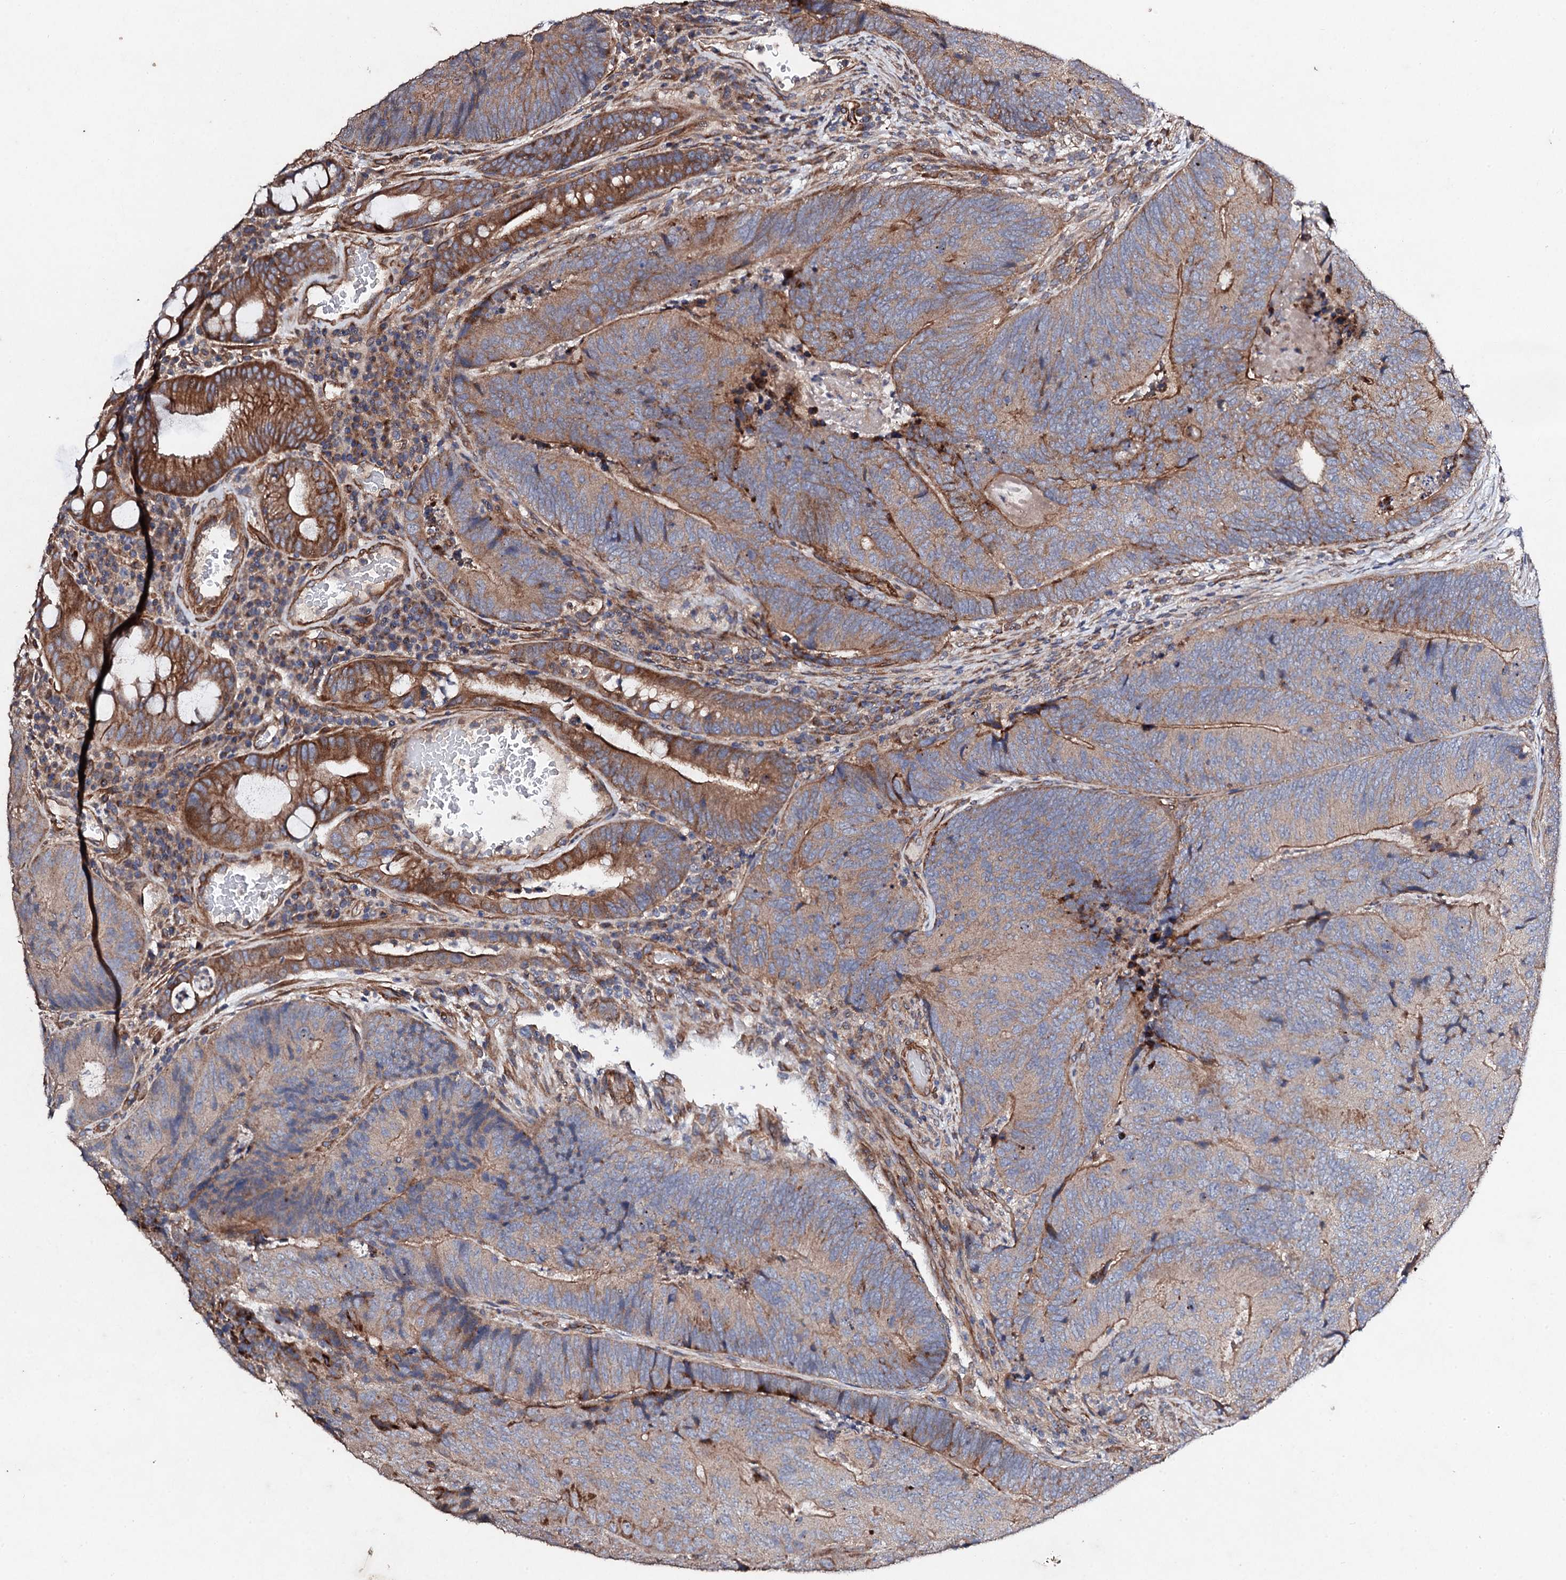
{"staining": {"intensity": "moderate", "quantity": ">75%", "location": "cytoplasmic/membranous"}, "tissue": "colorectal cancer", "cell_type": "Tumor cells", "image_type": "cancer", "snomed": [{"axis": "morphology", "description": "Adenocarcinoma, NOS"}, {"axis": "topography", "description": "Colon"}], "caption": "This photomicrograph reveals immunohistochemistry (IHC) staining of adenocarcinoma (colorectal), with medium moderate cytoplasmic/membranous expression in approximately >75% of tumor cells.", "gene": "MOCOS", "patient": {"sex": "female", "age": 67}}